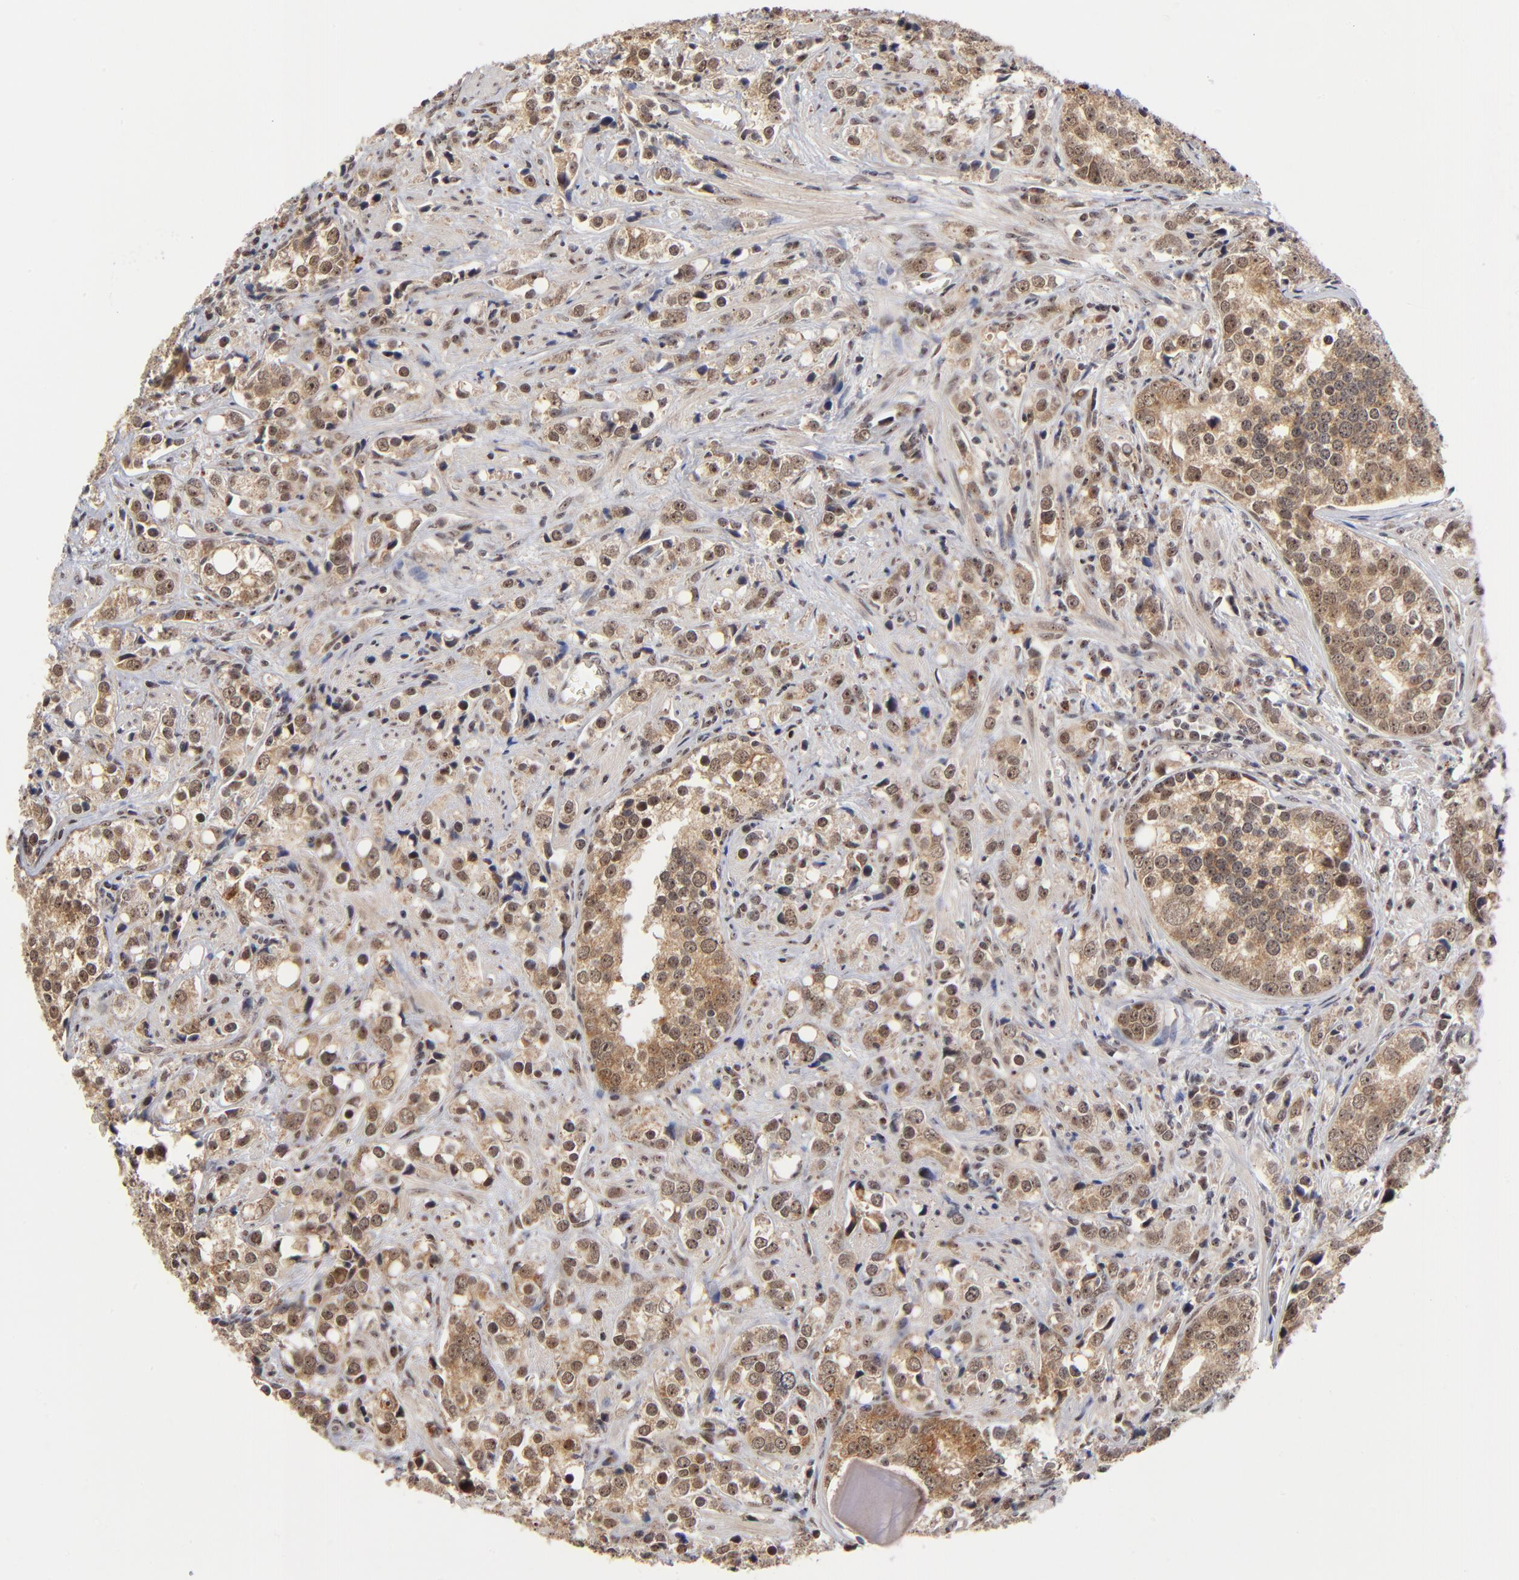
{"staining": {"intensity": "weak", "quantity": ">75%", "location": "cytoplasmic/membranous,nuclear"}, "tissue": "prostate cancer", "cell_type": "Tumor cells", "image_type": "cancer", "snomed": [{"axis": "morphology", "description": "Adenocarcinoma, High grade"}, {"axis": "topography", "description": "Prostate"}], "caption": "Human prostate cancer (adenocarcinoma (high-grade)) stained with a brown dye exhibits weak cytoplasmic/membranous and nuclear positive expression in approximately >75% of tumor cells.", "gene": "ZNF419", "patient": {"sex": "male", "age": 71}}